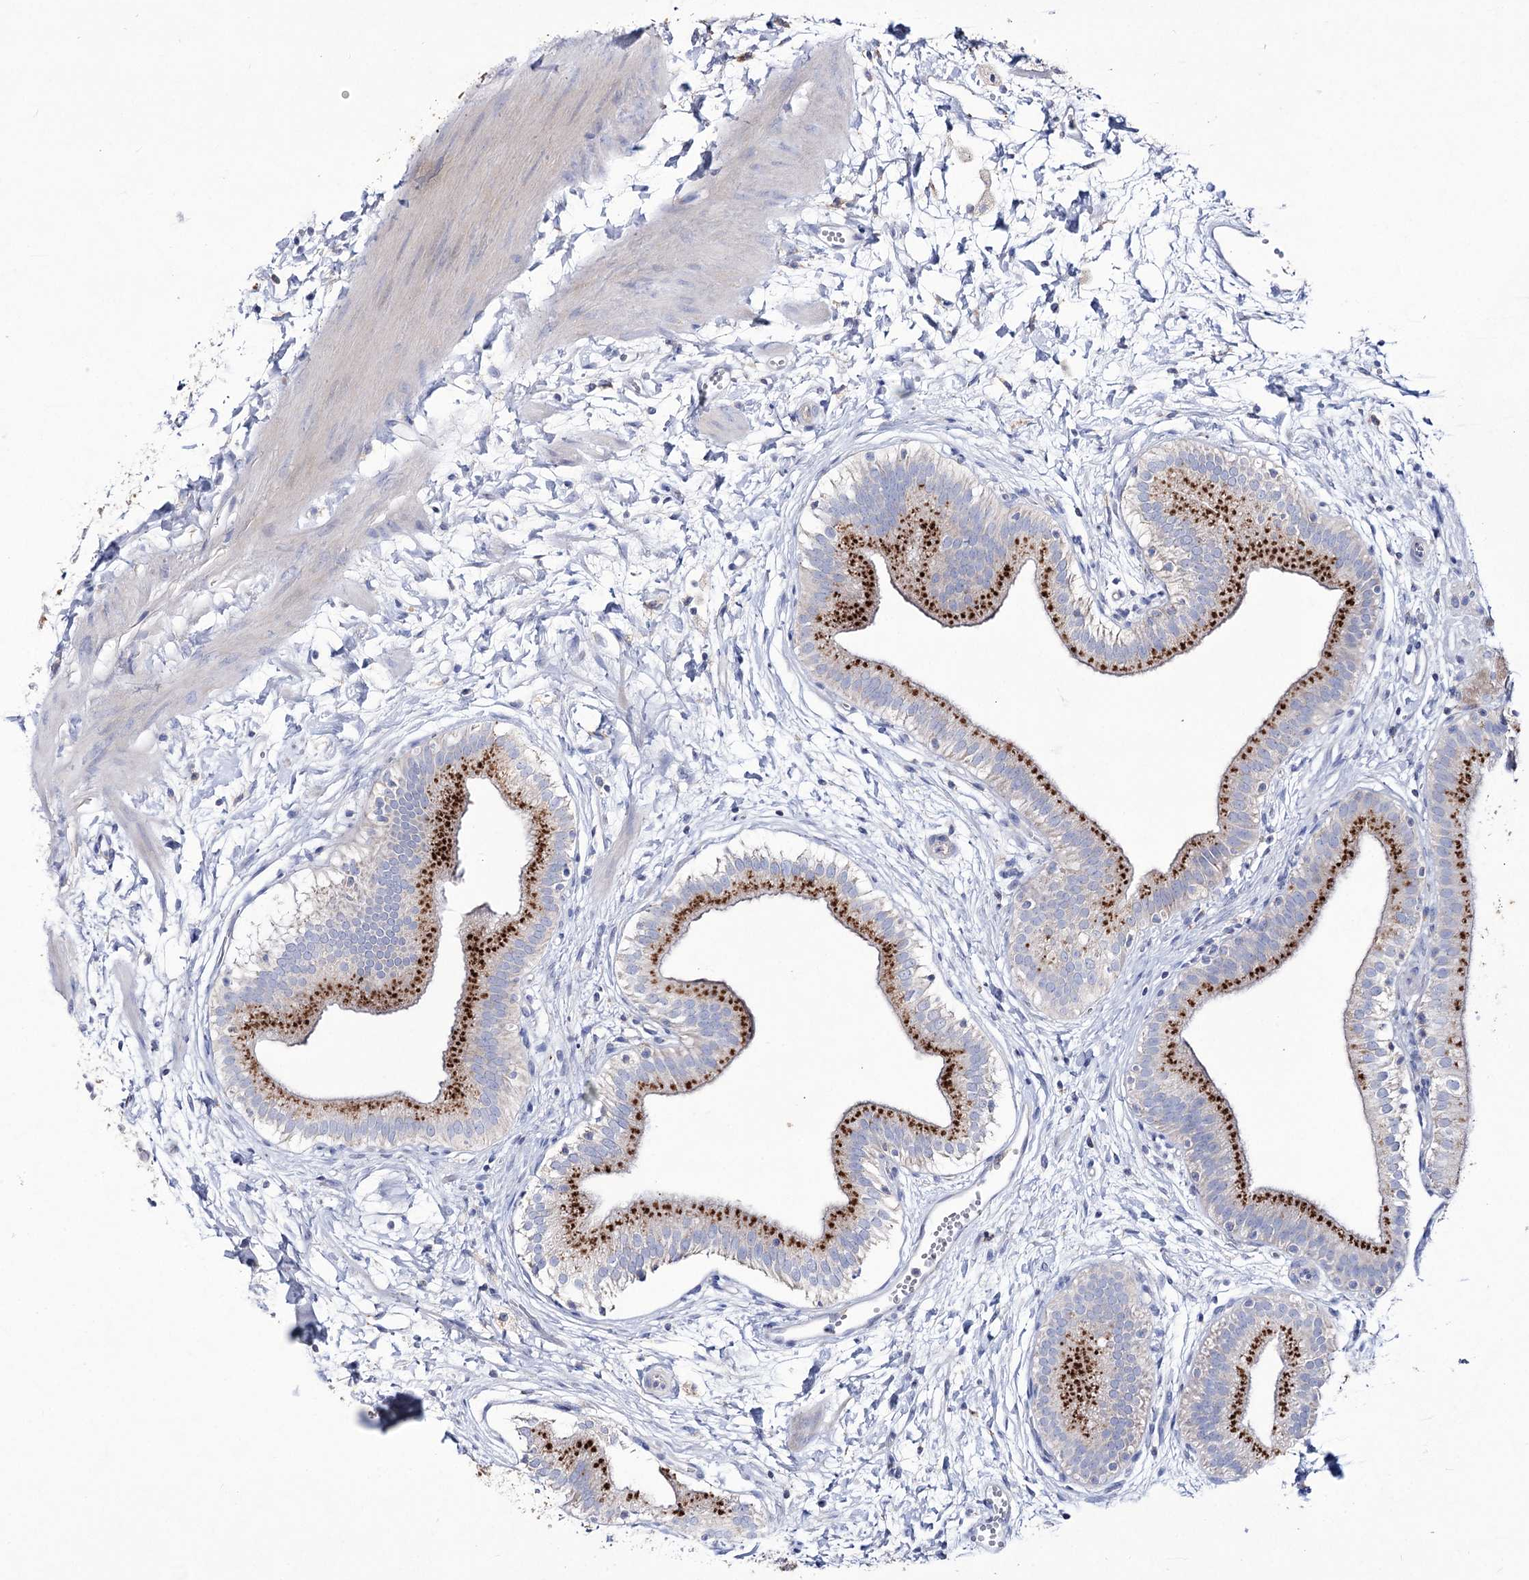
{"staining": {"intensity": "strong", "quantity": ">75%", "location": "cytoplasmic/membranous"}, "tissue": "gallbladder", "cell_type": "Glandular cells", "image_type": "normal", "snomed": [{"axis": "morphology", "description": "Normal tissue, NOS"}, {"axis": "topography", "description": "Gallbladder"}], "caption": "The immunohistochemical stain shows strong cytoplasmic/membranous positivity in glandular cells of benign gallbladder.", "gene": "NAGLU", "patient": {"sex": "male", "age": 55}}